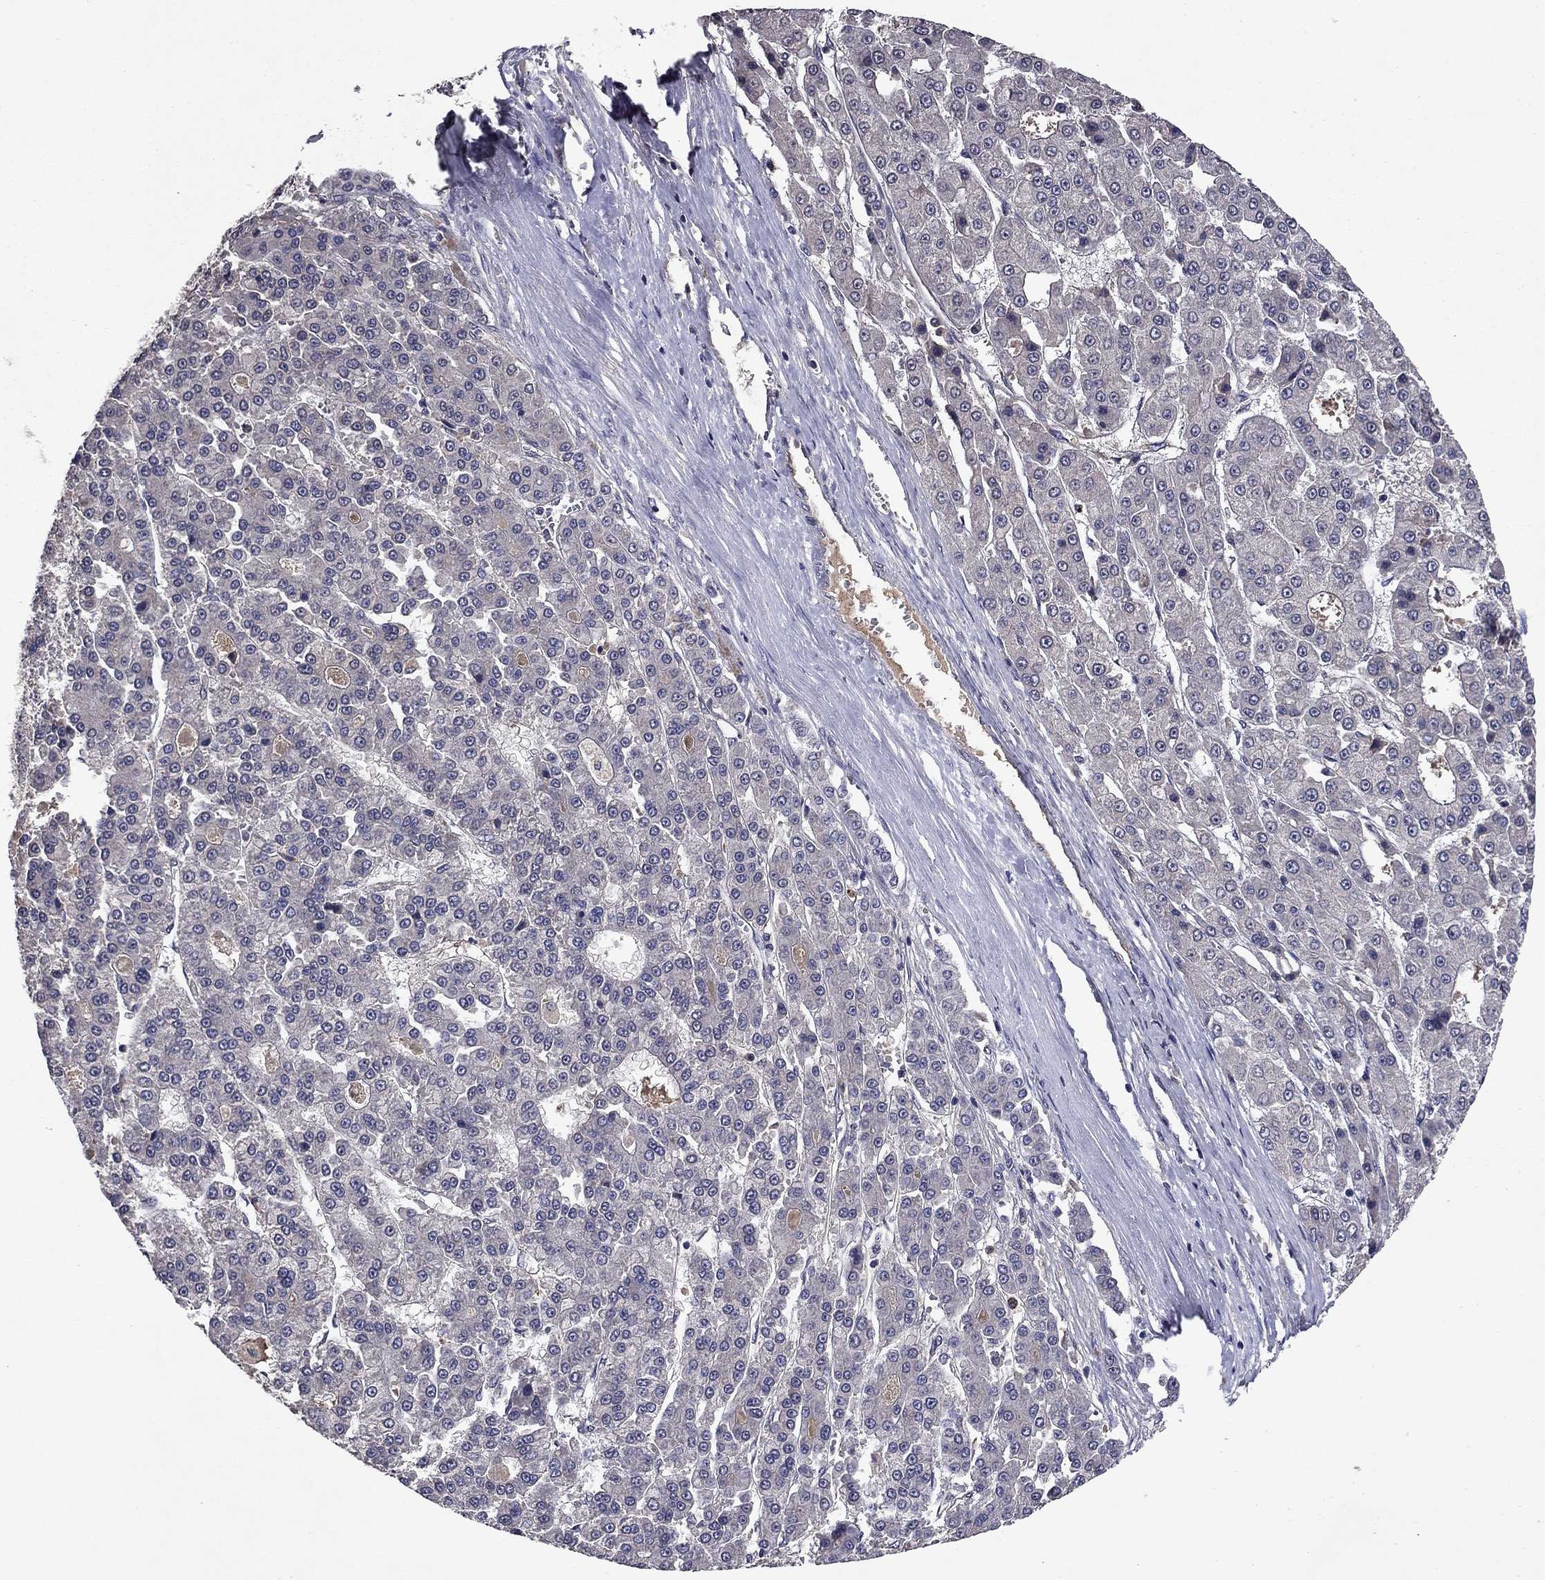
{"staining": {"intensity": "negative", "quantity": "none", "location": "none"}, "tissue": "liver cancer", "cell_type": "Tumor cells", "image_type": "cancer", "snomed": [{"axis": "morphology", "description": "Carcinoma, Hepatocellular, NOS"}, {"axis": "topography", "description": "Liver"}], "caption": "There is no significant expression in tumor cells of liver cancer.", "gene": "PROS1", "patient": {"sex": "male", "age": 70}}